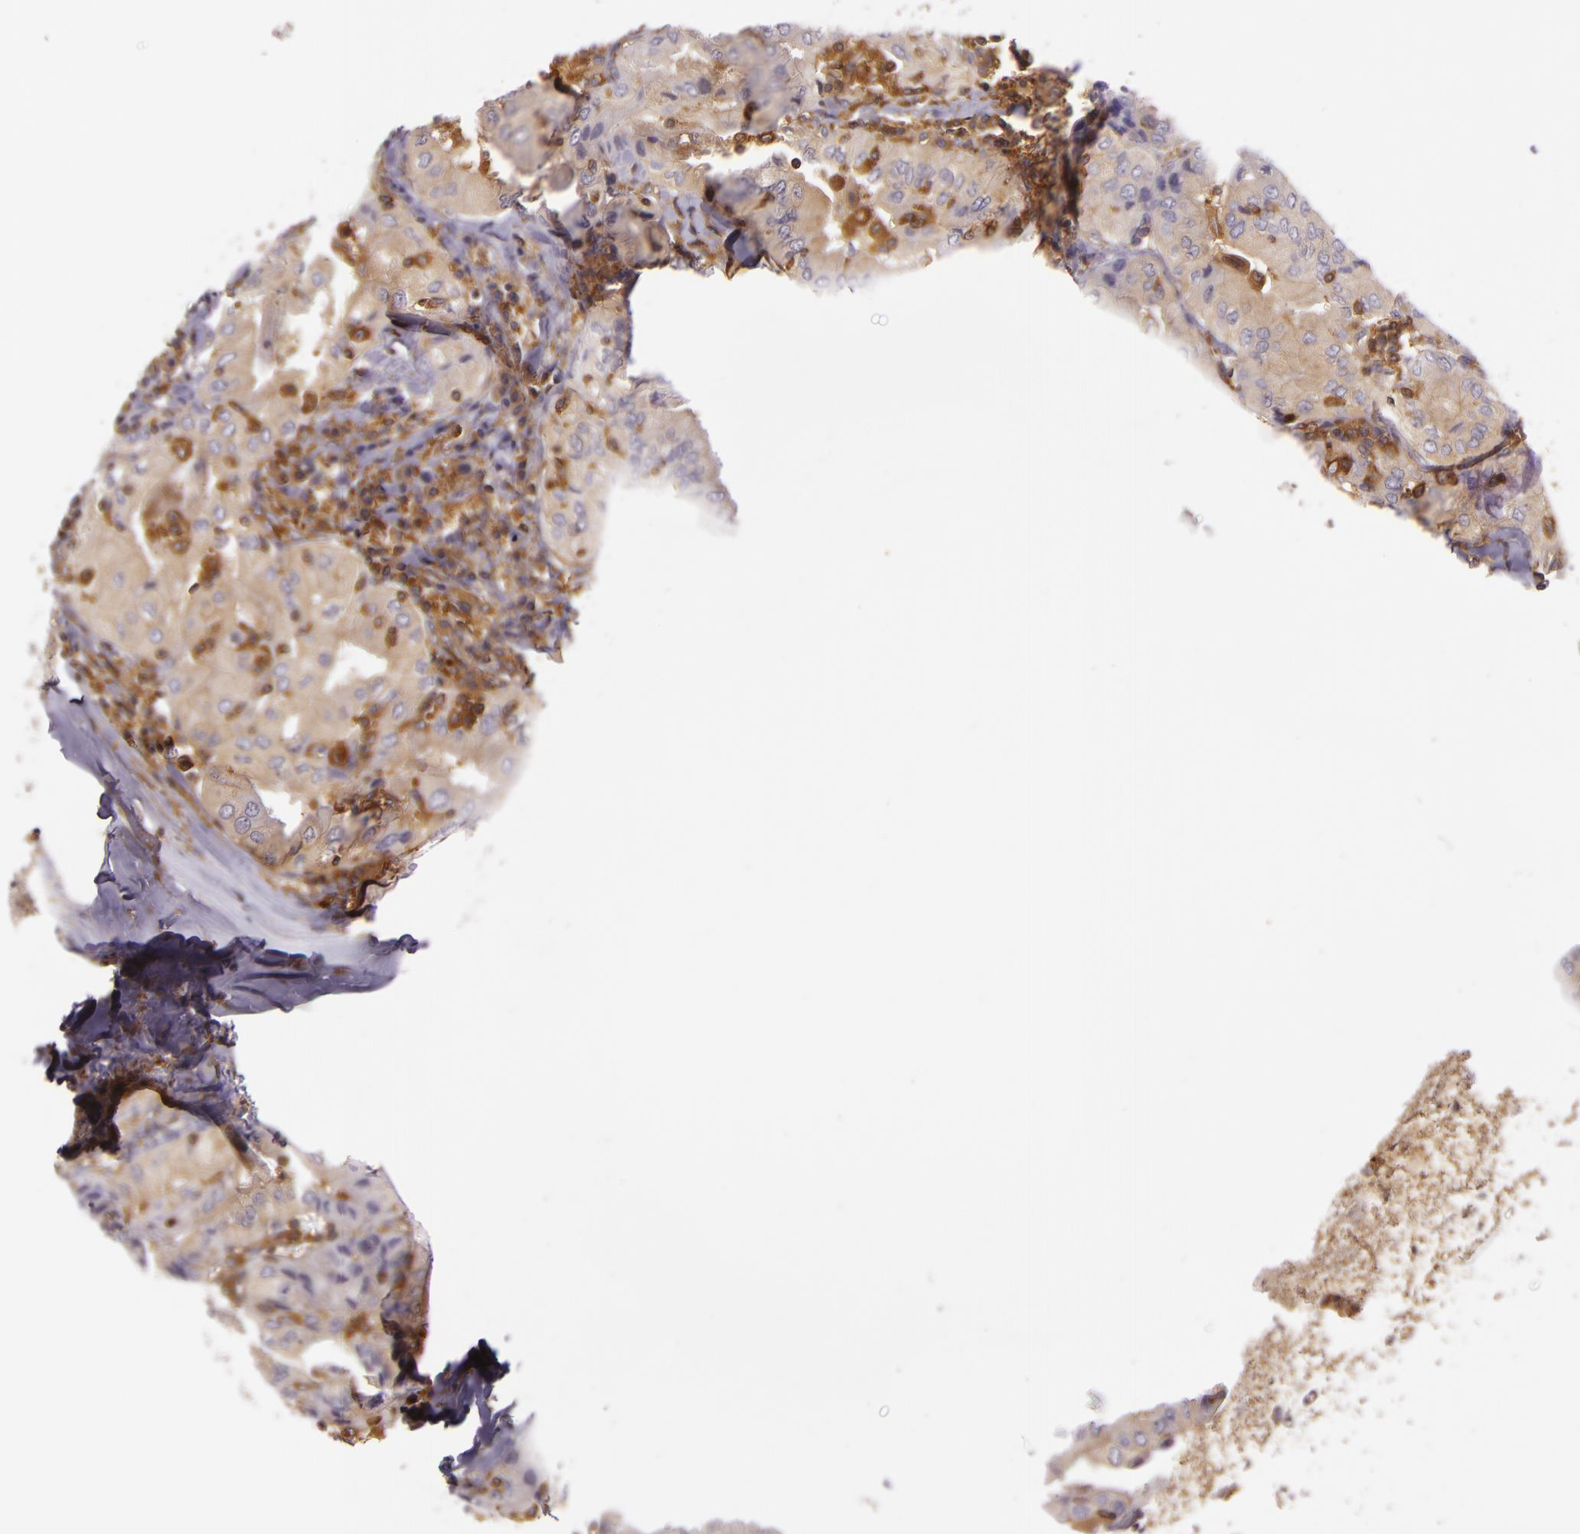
{"staining": {"intensity": "moderate", "quantity": ">75%", "location": "cytoplasmic/membranous"}, "tissue": "thyroid cancer", "cell_type": "Tumor cells", "image_type": "cancer", "snomed": [{"axis": "morphology", "description": "Papillary adenocarcinoma, NOS"}, {"axis": "topography", "description": "Thyroid gland"}], "caption": "Thyroid papillary adenocarcinoma tissue reveals moderate cytoplasmic/membranous staining in about >75% of tumor cells, visualized by immunohistochemistry.", "gene": "TLN1", "patient": {"sex": "female", "age": 71}}